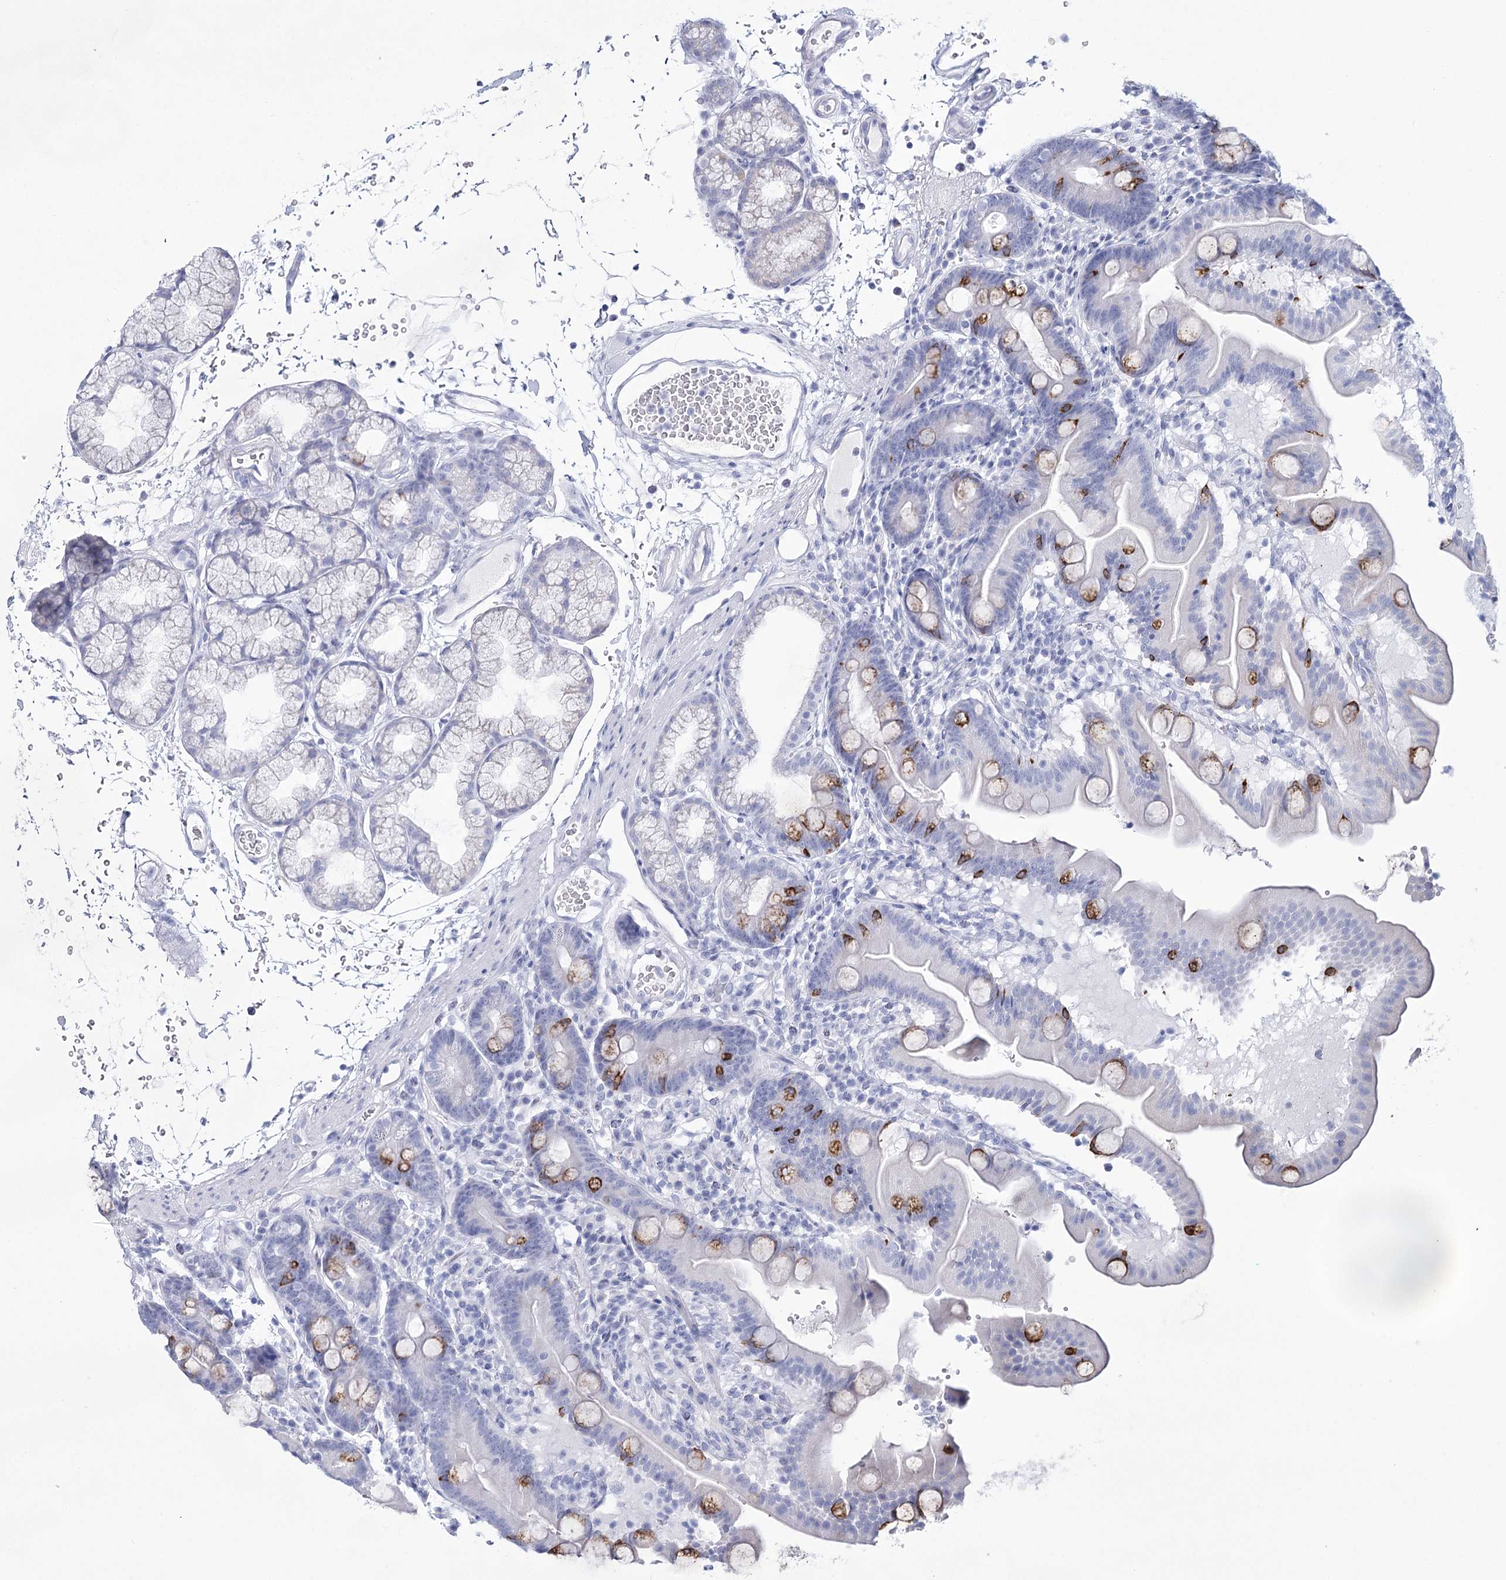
{"staining": {"intensity": "strong", "quantity": "<25%", "location": "cytoplasmic/membranous"}, "tissue": "duodenum", "cell_type": "Glandular cells", "image_type": "normal", "snomed": [{"axis": "morphology", "description": "Normal tissue, NOS"}, {"axis": "topography", "description": "Duodenum"}], "caption": "Protein staining by IHC exhibits strong cytoplasmic/membranous staining in approximately <25% of glandular cells in unremarkable duodenum. (DAB IHC with brightfield microscopy, high magnification).", "gene": "RNF186", "patient": {"sex": "male", "age": 54}}